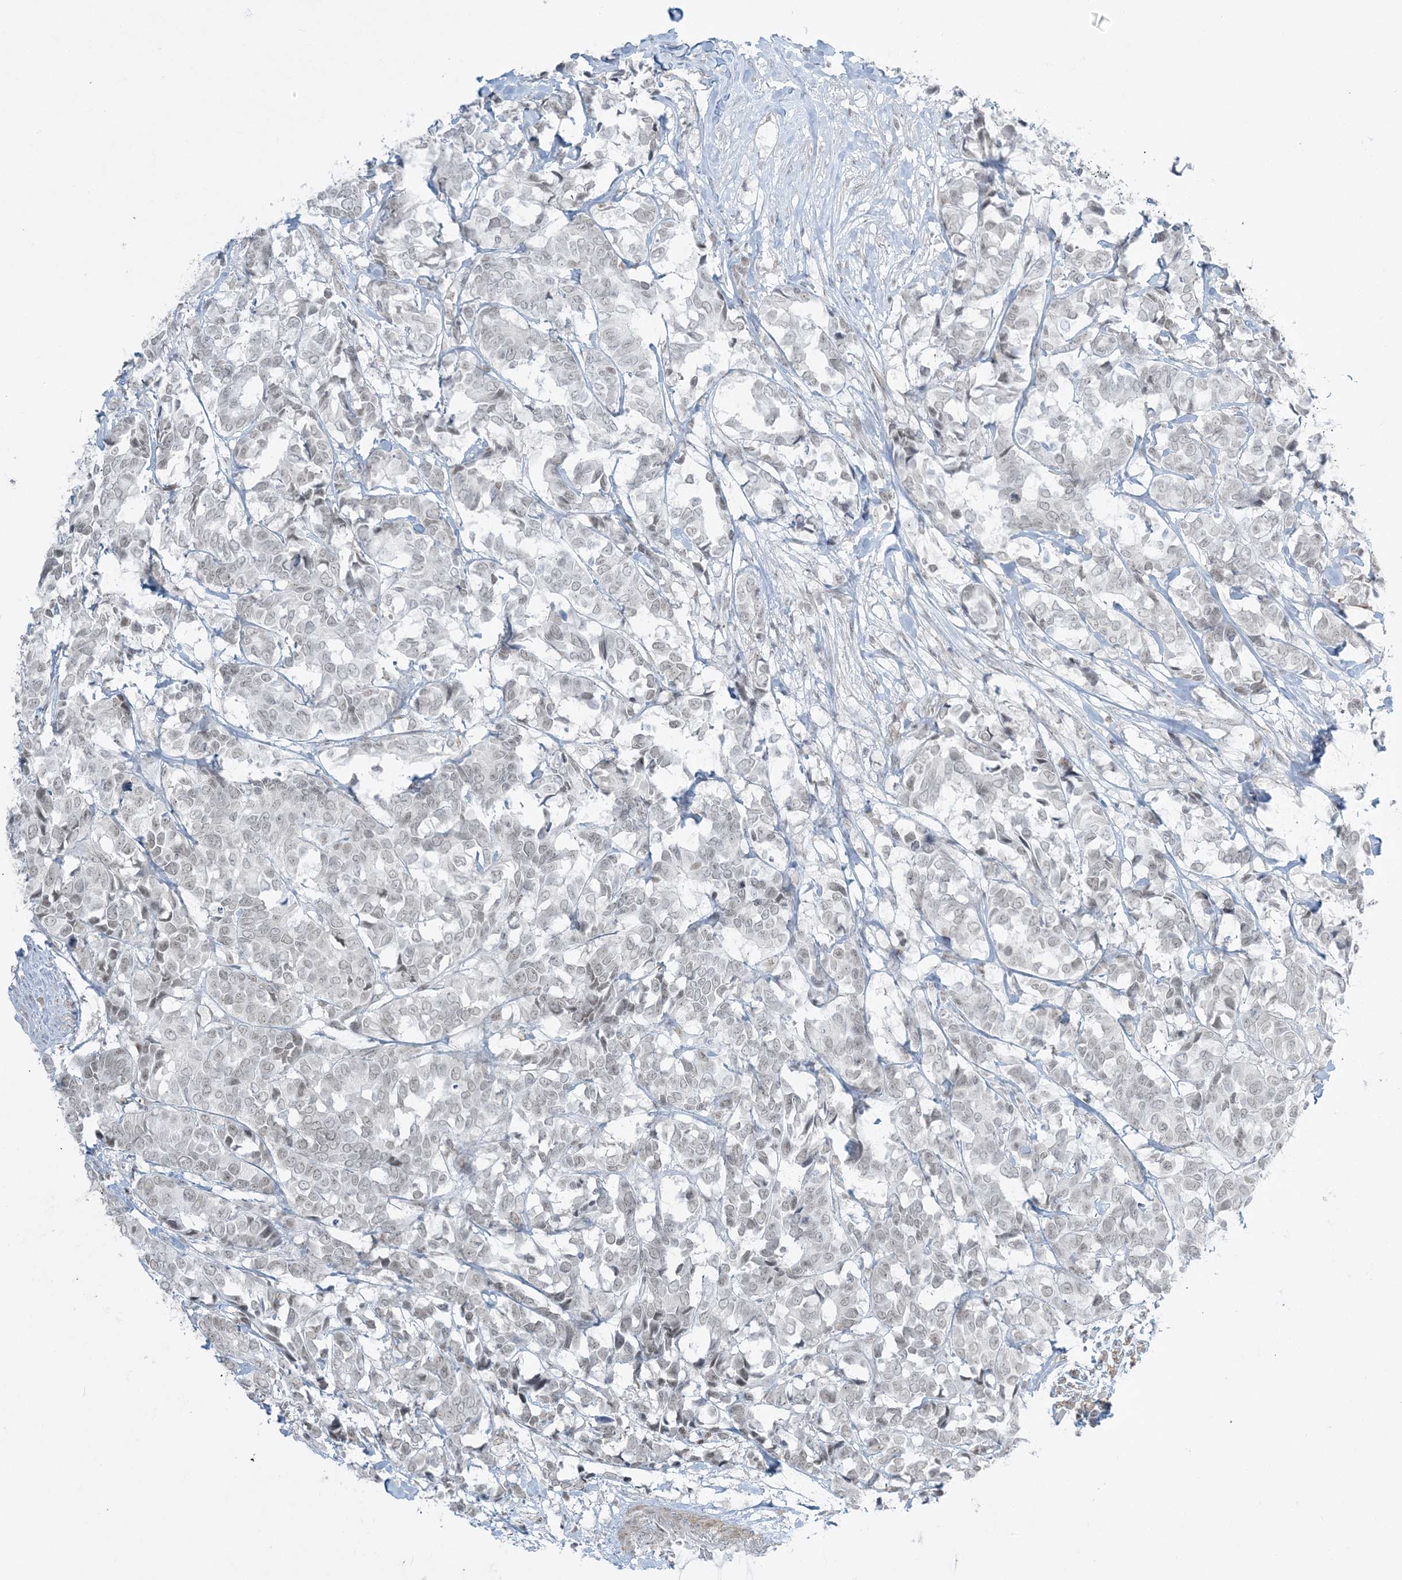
{"staining": {"intensity": "weak", "quantity": "<25%", "location": "nuclear"}, "tissue": "breast cancer", "cell_type": "Tumor cells", "image_type": "cancer", "snomed": [{"axis": "morphology", "description": "Duct carcinoma"}, {"axis": "topography", "description": "Breast"}], "caption": "High magnification brightfield microscopy of intraductal carcinoma (breast) stained with DAB (brown) and counterstained with hematoxylin (blue): tumor cells show no significant staining. (DAB (3,3'-diaminobenzidine) immunohistochemistry (IHC) with hematoxylin counter stain).", "gene": "ZNF787", "patient": {"sex": "female", "age": 87}}